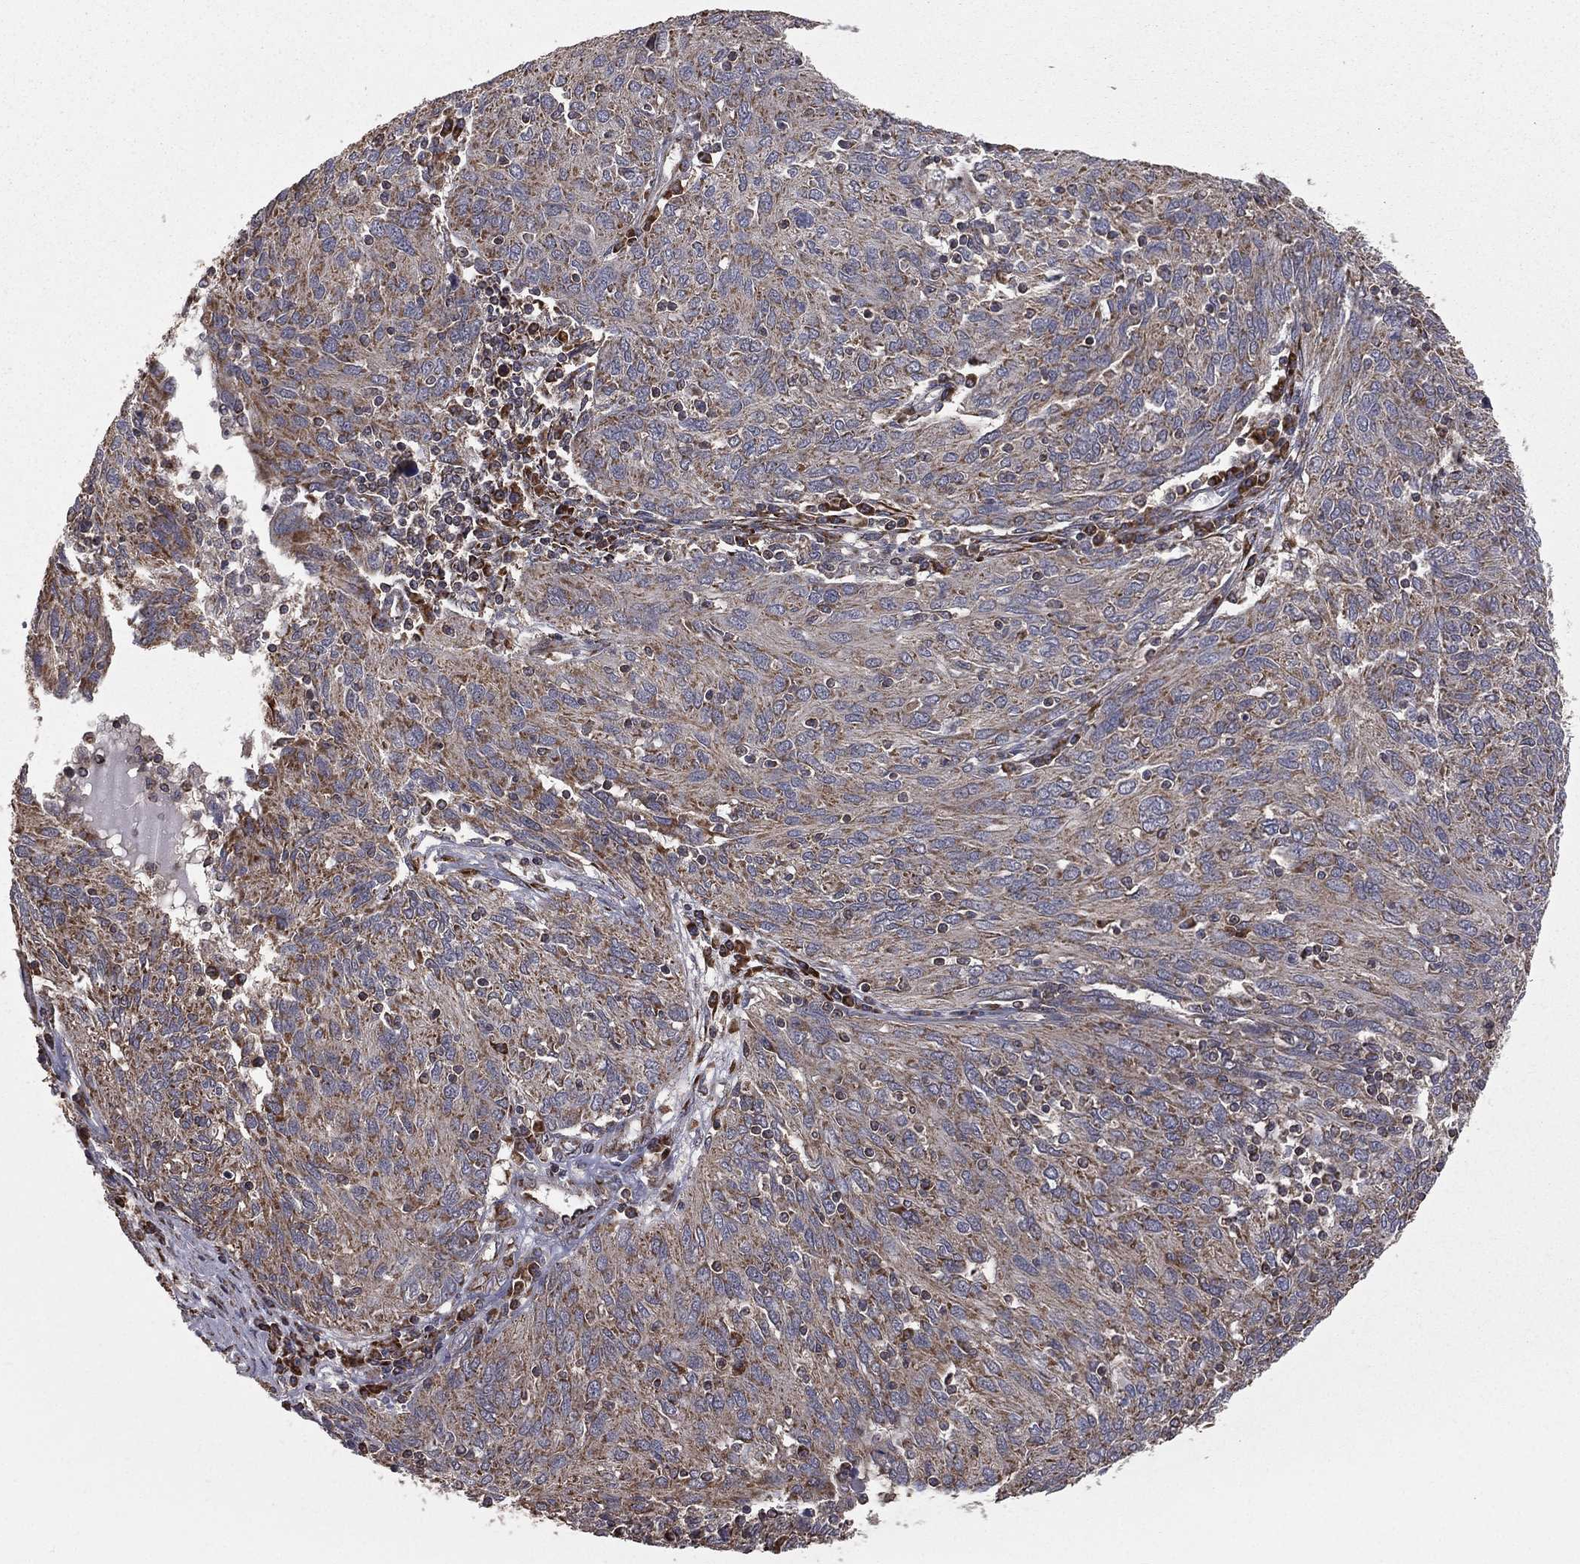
{"staining": {"intensity": "moderate", "quantity": "25%-75%", "location": "cytoplasmic/membranous"}, "tissue": "ovarian cancer", "cell_type": "Tumor cells", "image_type": "cancer", "snomed": [{"axis": "morphology", "description": "Carcinoma, endometroid"}, {"axis": "topography", "description": "Ovary"}], "caption": "Tumor cells show moderate cytoplasmic/membranous positivity in approximately 25%-75% of cells in ovarian cancer (endometroid carcinoma).", "gene": "OLFML1", "patient": {"sex": "female", "age": 50}}